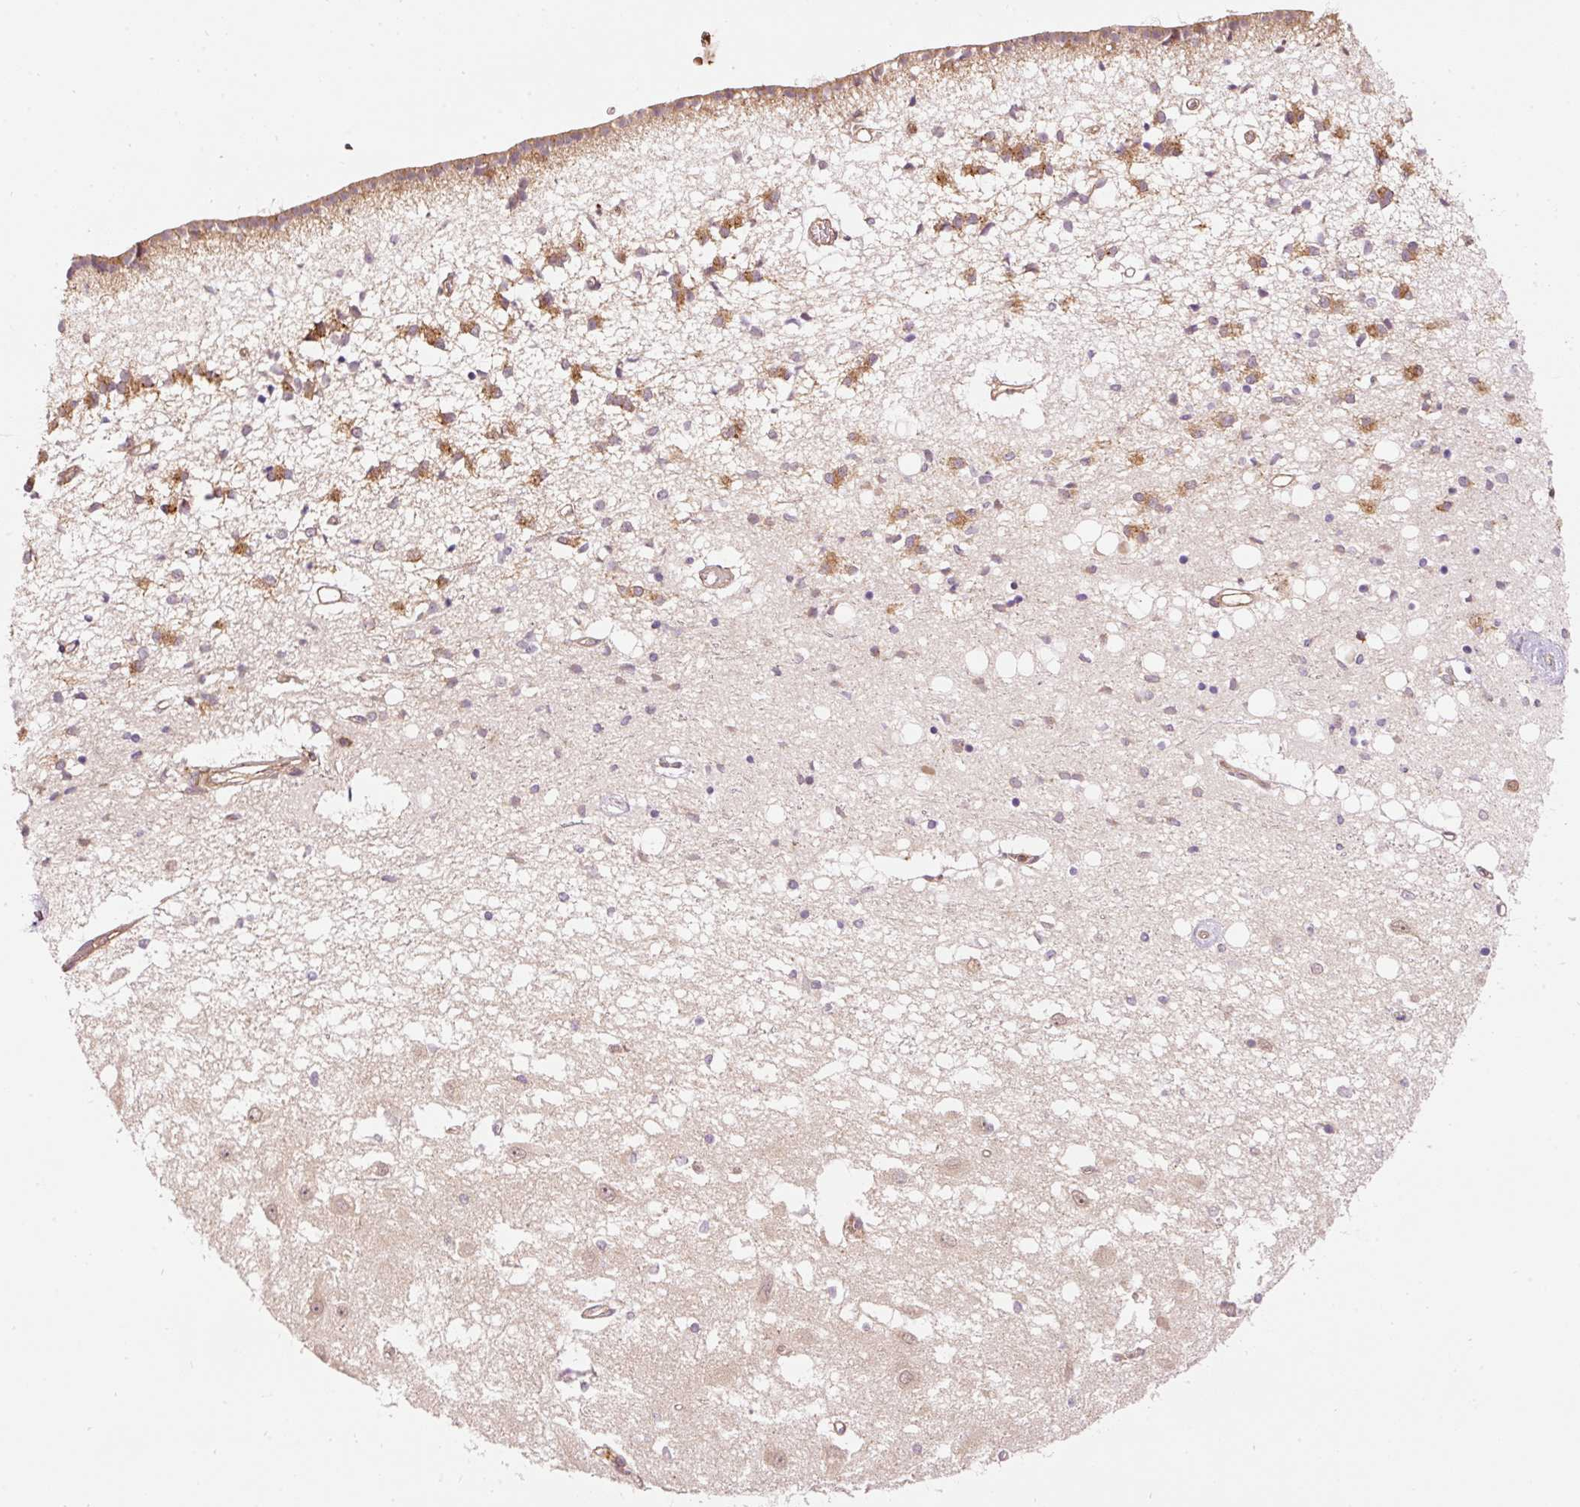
{"staining": {"intensity": "moderate", "quantity": "<25%", "location": "cytoplasmic/membranous"}, "tissue": "caudate", "cell_type": "Glial cells", "image_type": "normal", "snomed": [{"axis": "morphology", "description": "Normal tissue, NOS"}, {"axis": "topography", "description": "Lateral ventricle wall"}], "caption": "There is low levels of moderate cytoplasmic/membranous staining in glial cells of normal caudate, as demonstrated by immunohistochemical staining (brown color).", "gene": "ADCY4", "patient": {"sex": "male", "age": 70}}